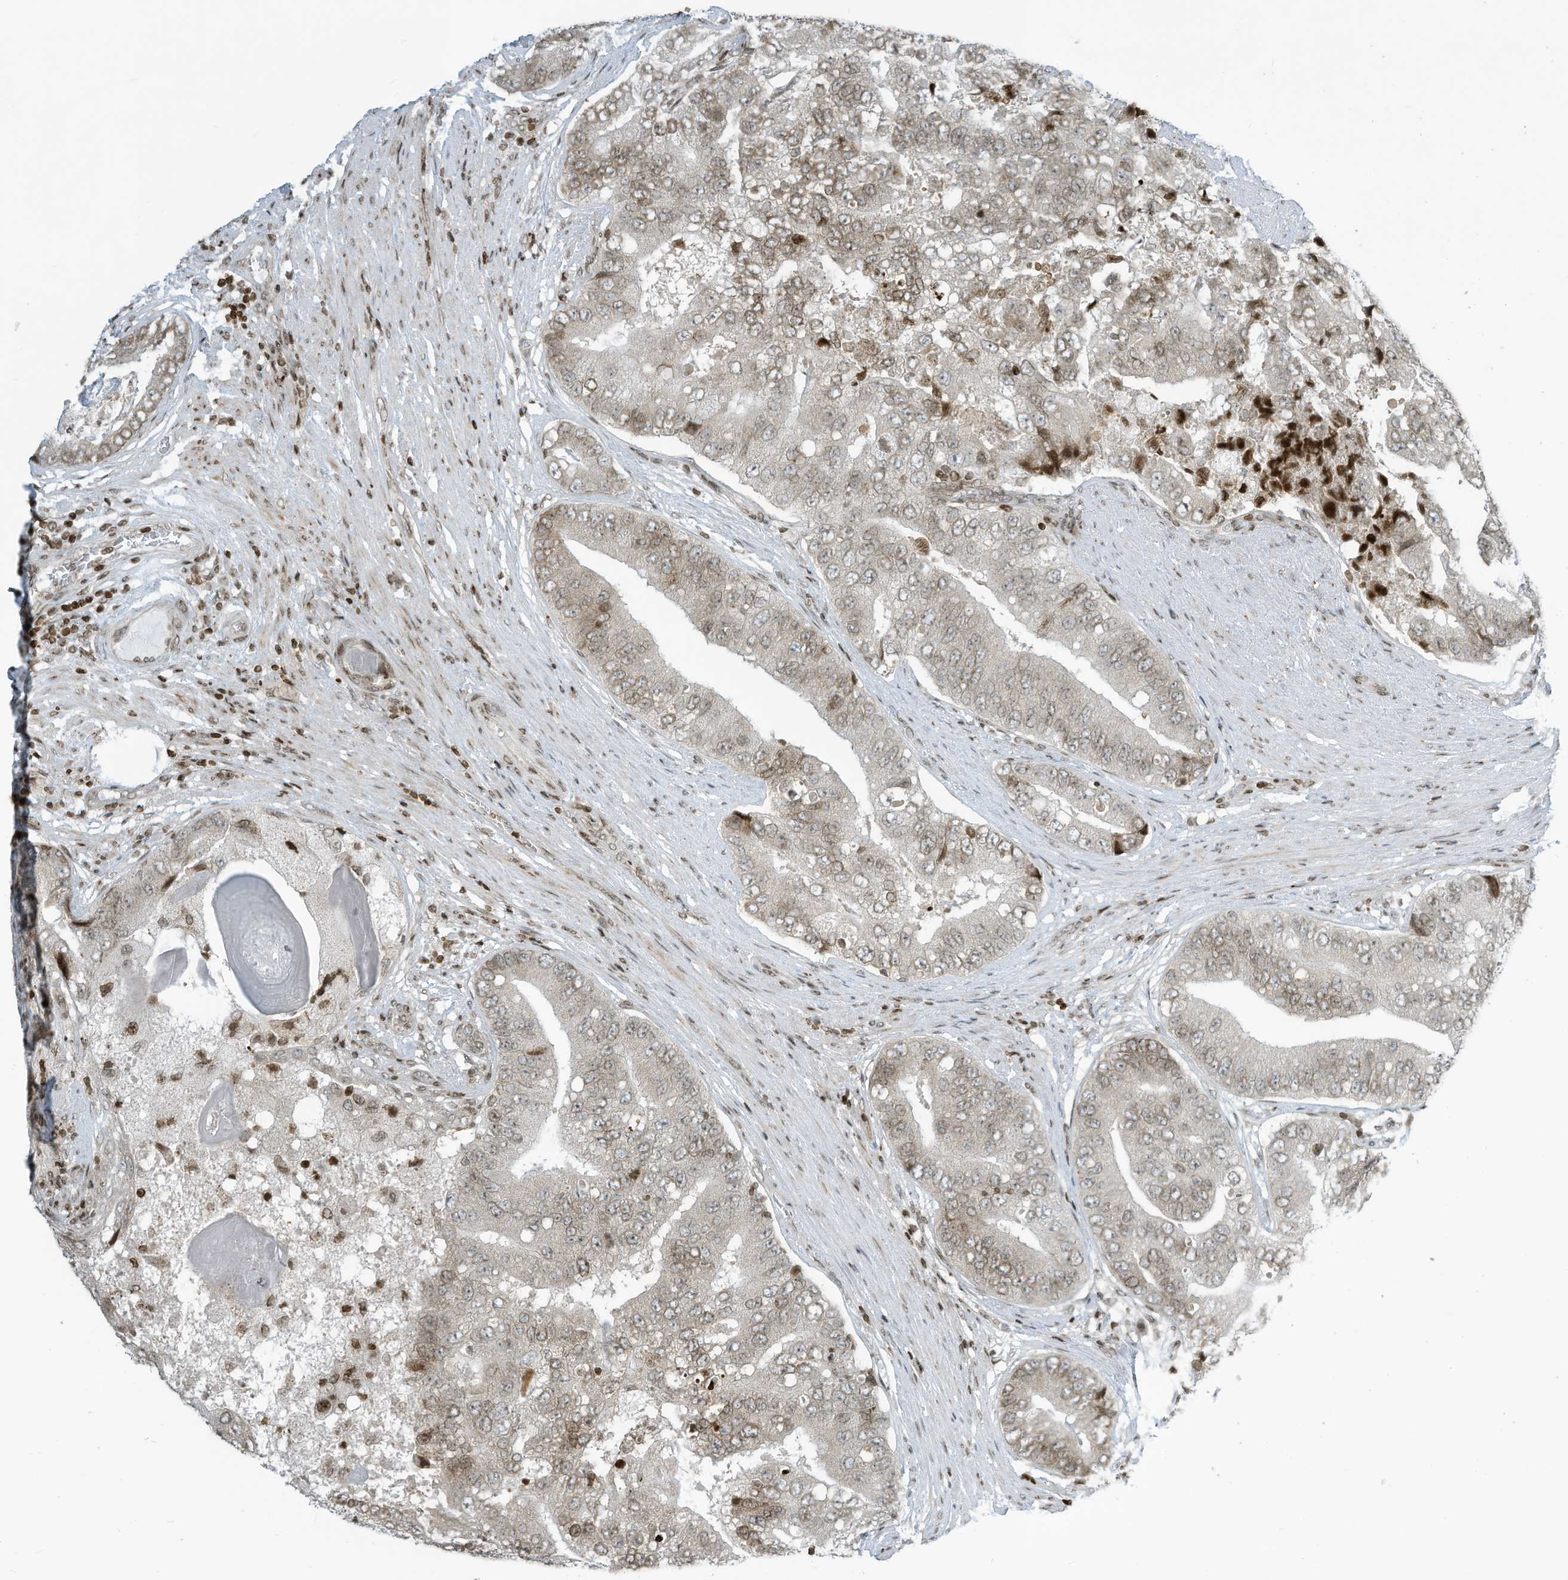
{"staining": {"intensity": "weak", "quantity": "25%-75%", "location": "cytoplasmic/membranous,nuclear"}, "tissue": "prostate cancer", "cell_type": "Tumor cells", "image_type": "cancer", "snomed": [{"axis": "morphology", "description": "Adenocarcinoma, High grade"}, {"axis": "topography", "description": "Prostate"}], "caption": "Prostate cancer (high-grade adenocarcinoma) was stained to show a protein in brown. There is low levels of weak cytoplasmic/membranous and nuclear positivity in about 25%-75% of tumor cells.", "gene": "ADI1", "patient": {"sex": "male", "age": 70}}